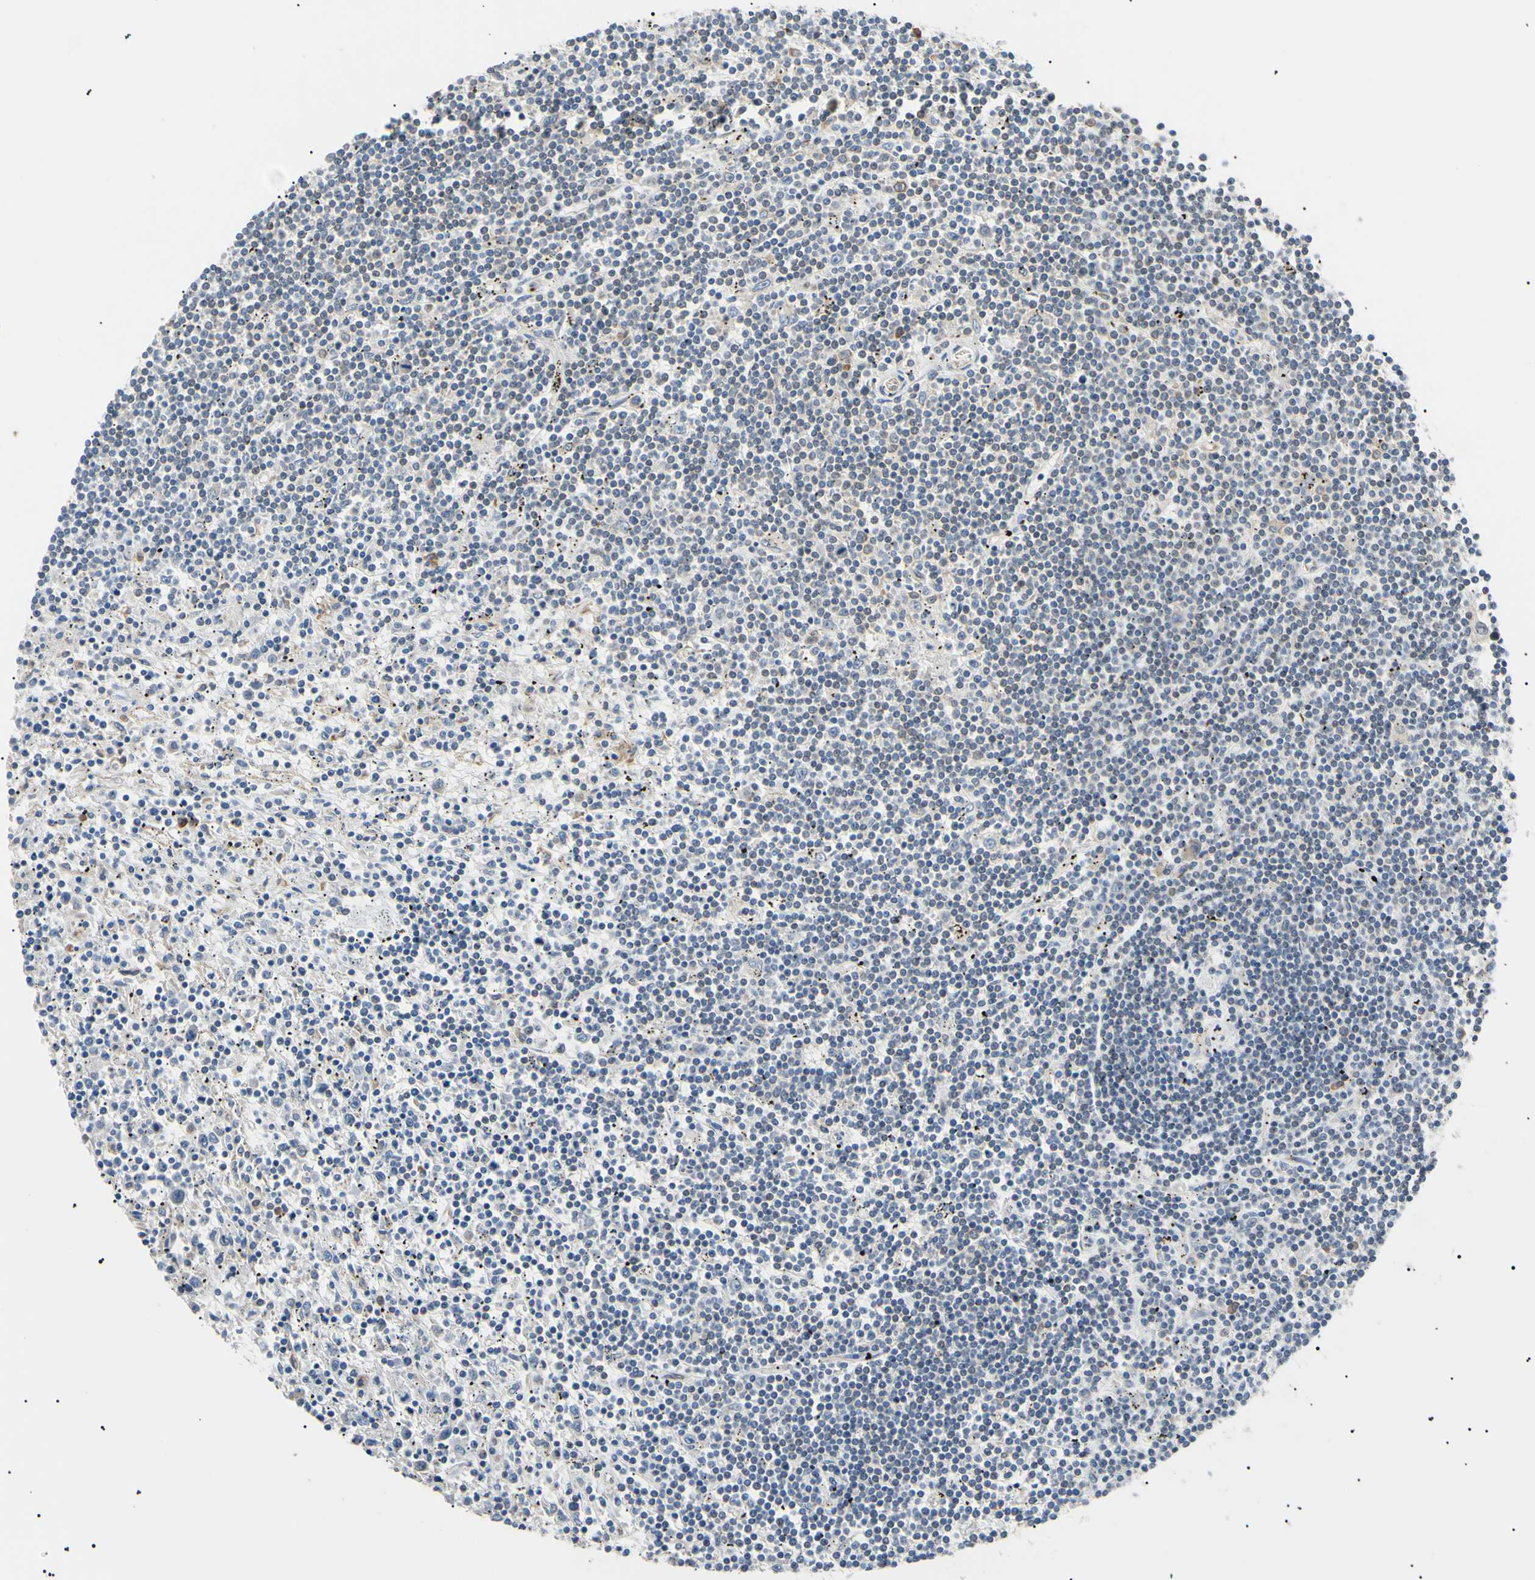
{"staining": {"intensity": "negative", "quantity": "none", "location": "none"}, "tissue": "lymphoma", "cell_type": "Tumor cells", "image_type": "cancer", "snomed": [{"axis": "morphology", "description": "Malignant lymphoma, non-Hodgkin's type, Low grade"}, {"axis": "topography", "description": "Spleen"}], "caption": "This photomicrograph is of lymphoma stained with immunohistochemistry (IHC) to label a protein in brown with the nuclei are counter-stained blue. There is no expression in tumor cells.", "gene": "VAPA", "patient": {"sex": "male", "age": 76}}